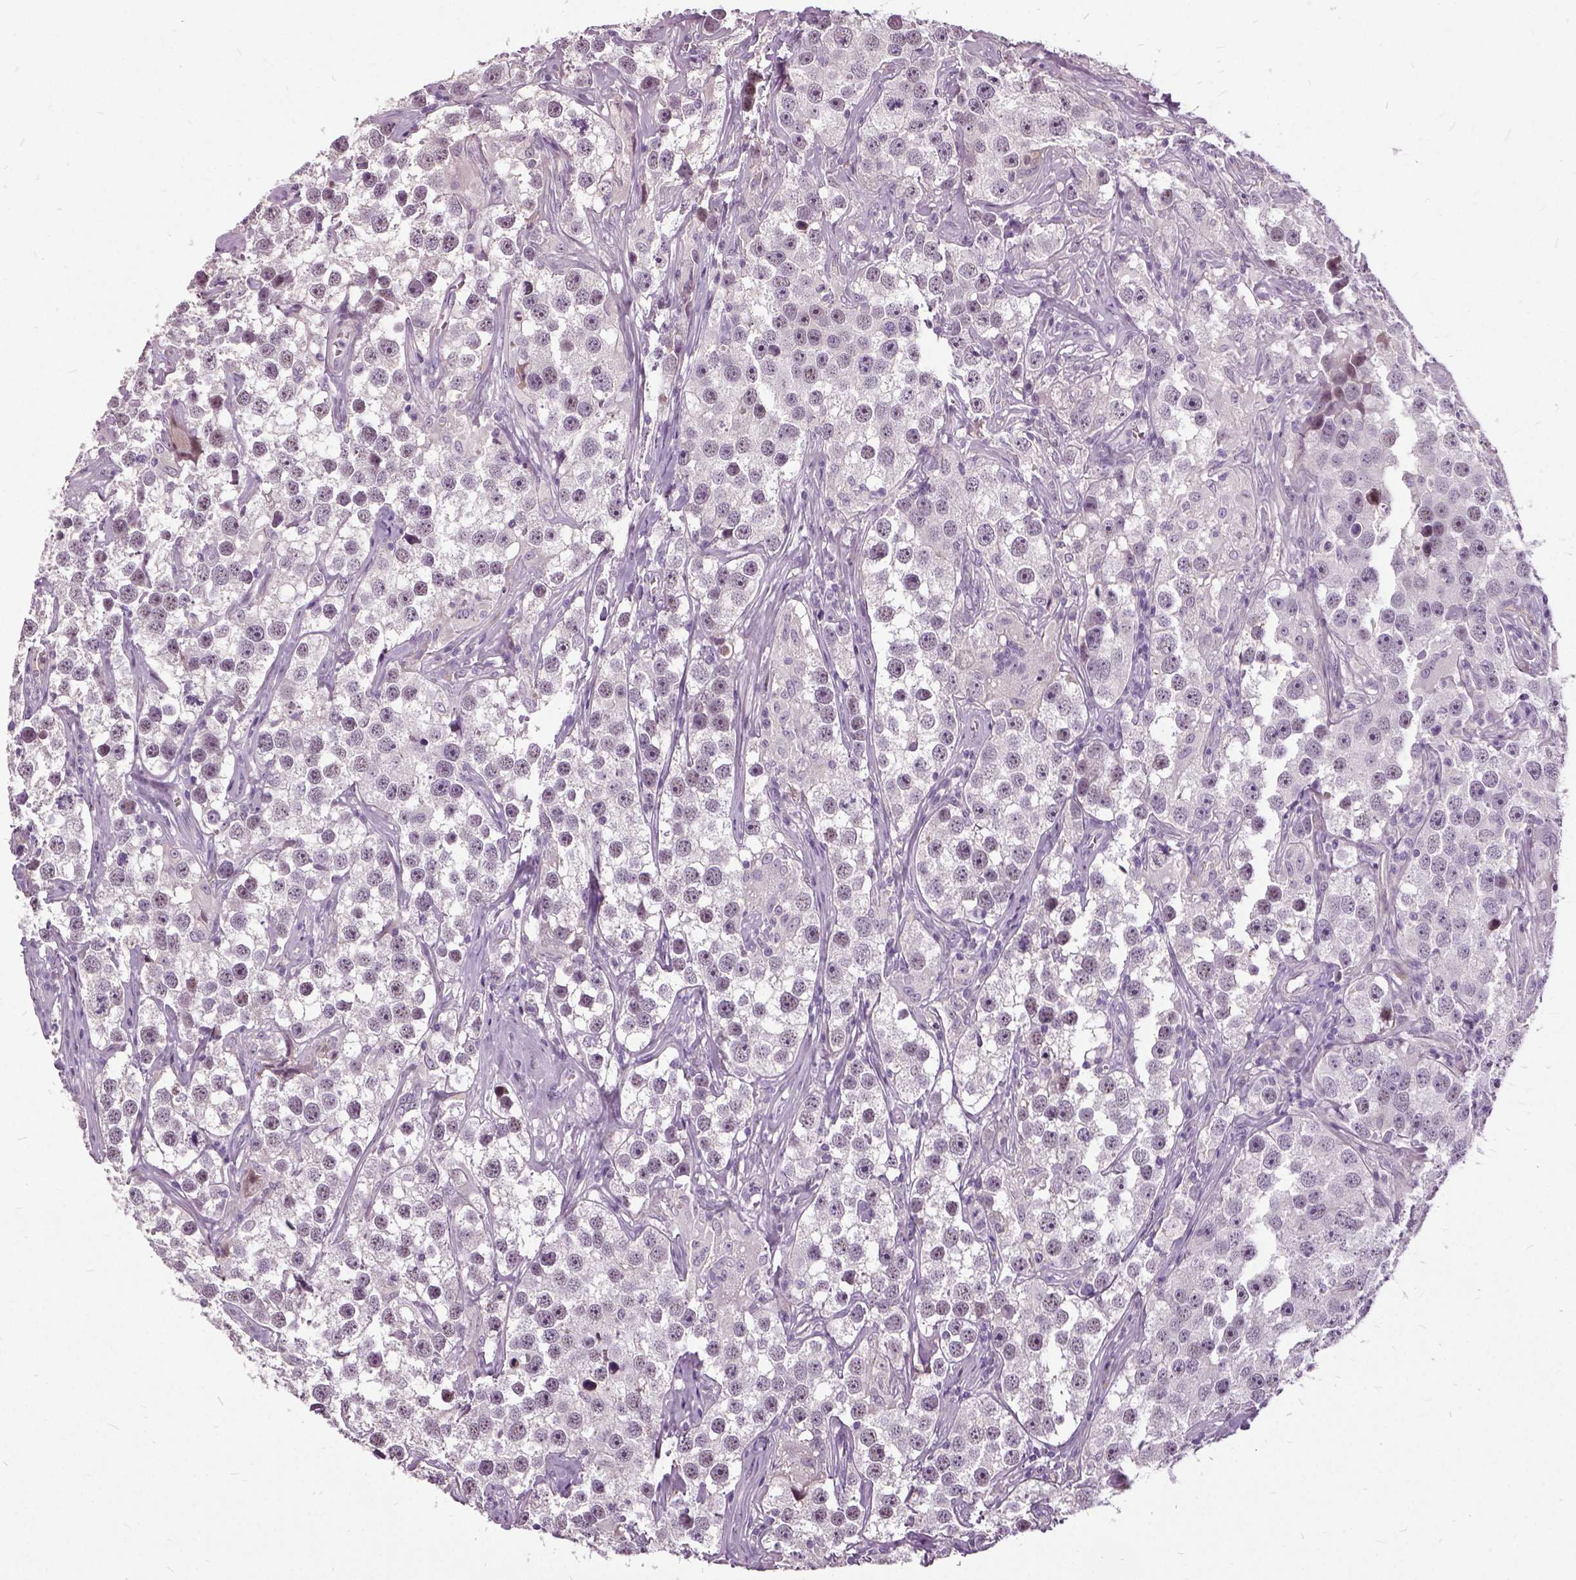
{"staining": {"intensity": "negative", "quantity": "none", "location": "none"}, "tissue": "testis cancer", "cell_type": "Tumor cells", "image_type": "cancer", "snomed": [{"axis": "morphology", "description": "Seminoma, NOS"}, {"axis": "topography", "description": "Testis"}], "caption": "This is an immunohistochemistry (IHC) histopathology image of testis cancer (seminoma). There is no expression in tumor cells.", "gene": "ILRUN", "patient": {"sex": "male", "age": 49}}